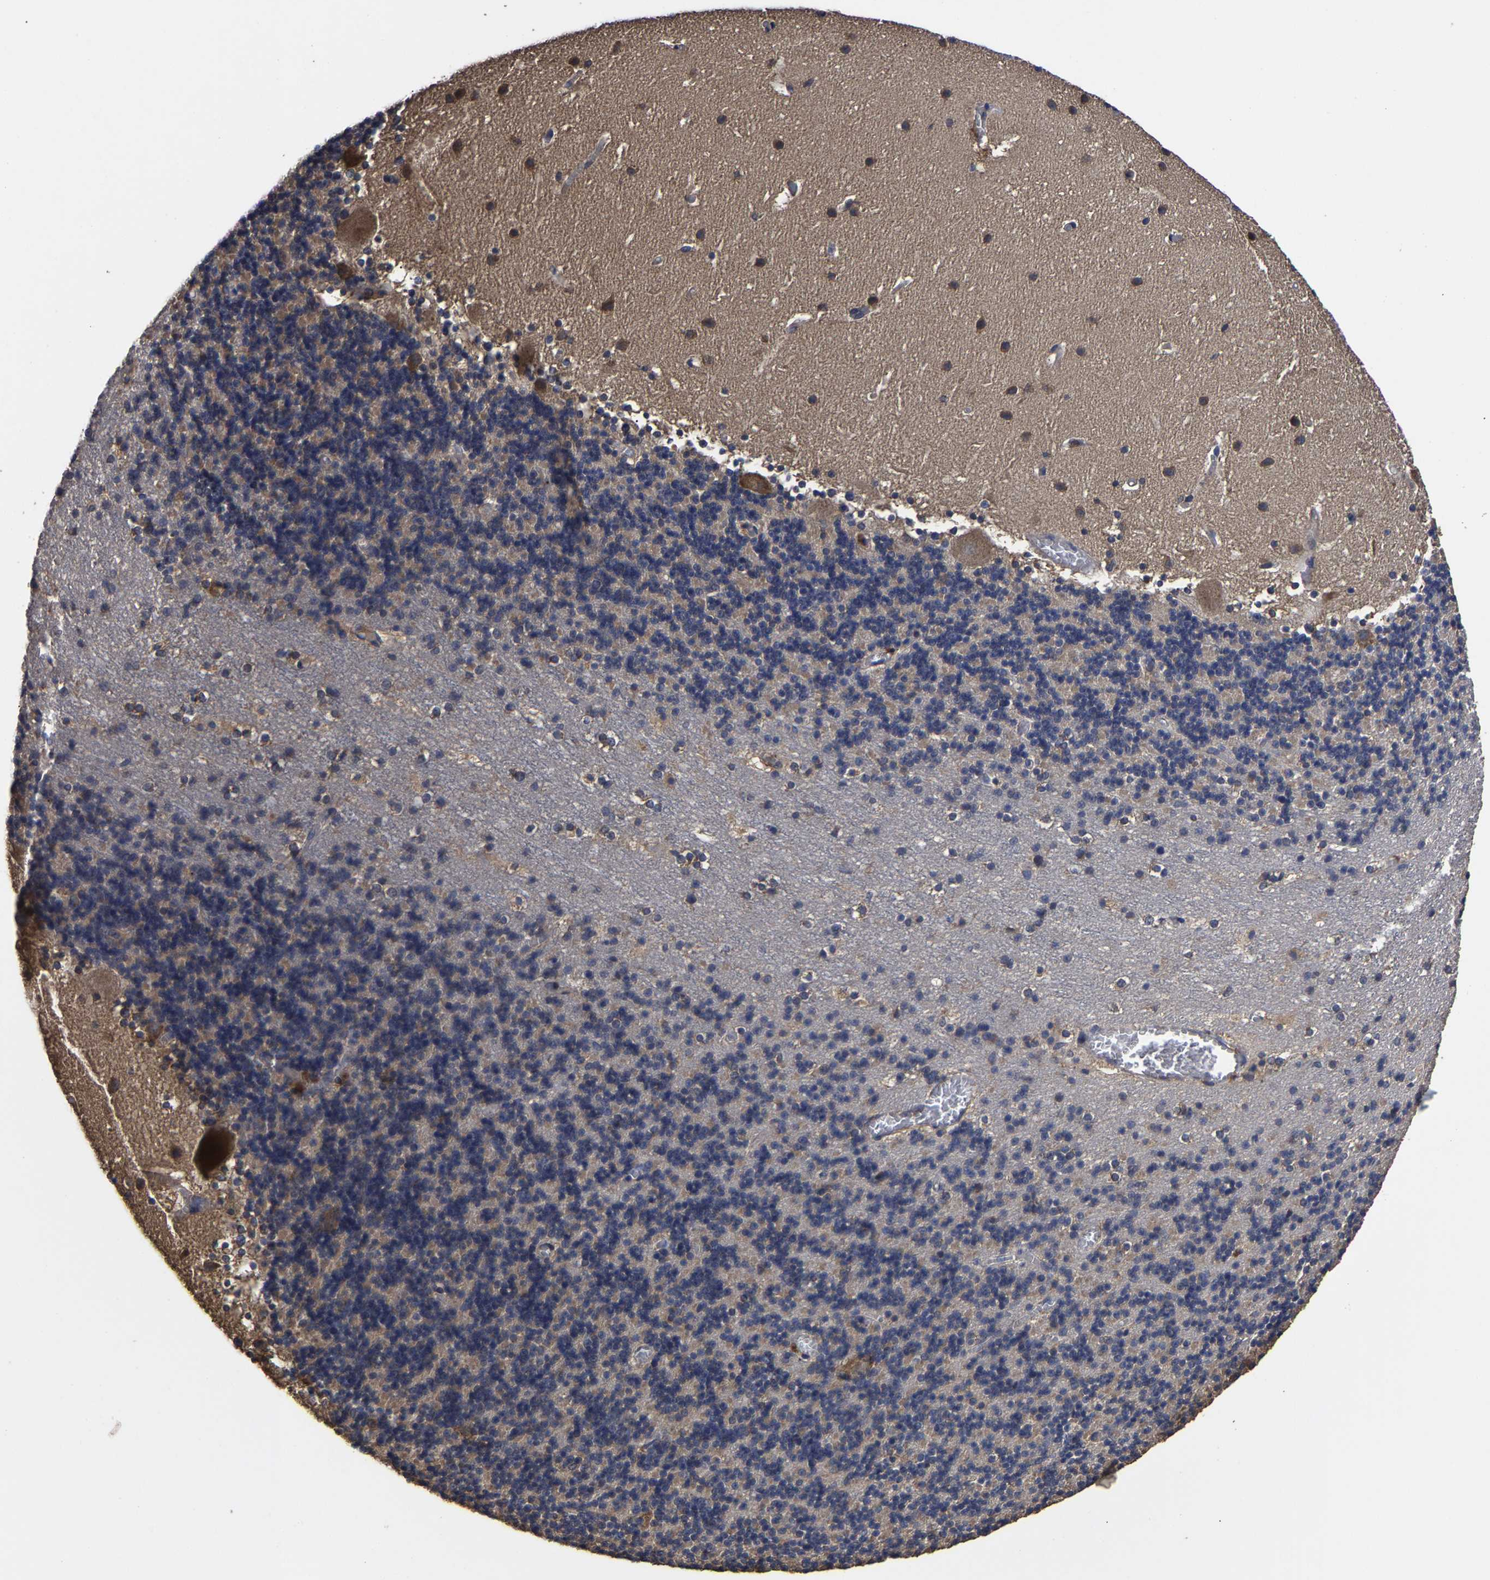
{"staining": {"intensity": "weak", "quantity": "25%-75%", "location": "cytoplasmic/membranous"}, "tissue": "cerebellum", "cell_type": "Cells in granular layer", "image_type": "normal", "snomed": [{"axis": "morphology", "description": "Normal tissue, NOS"}, {"axis": "topography", "description": "Cerebellum"}], "caption": "Brown immunohistochemical staining in unremarkable human cerebellum shows weak cytoplasmic/membranous expression in about 25%-75% of cells in granular layer.", "gene": "ITCH", "patient": {"sex": "male", "age": 45}}